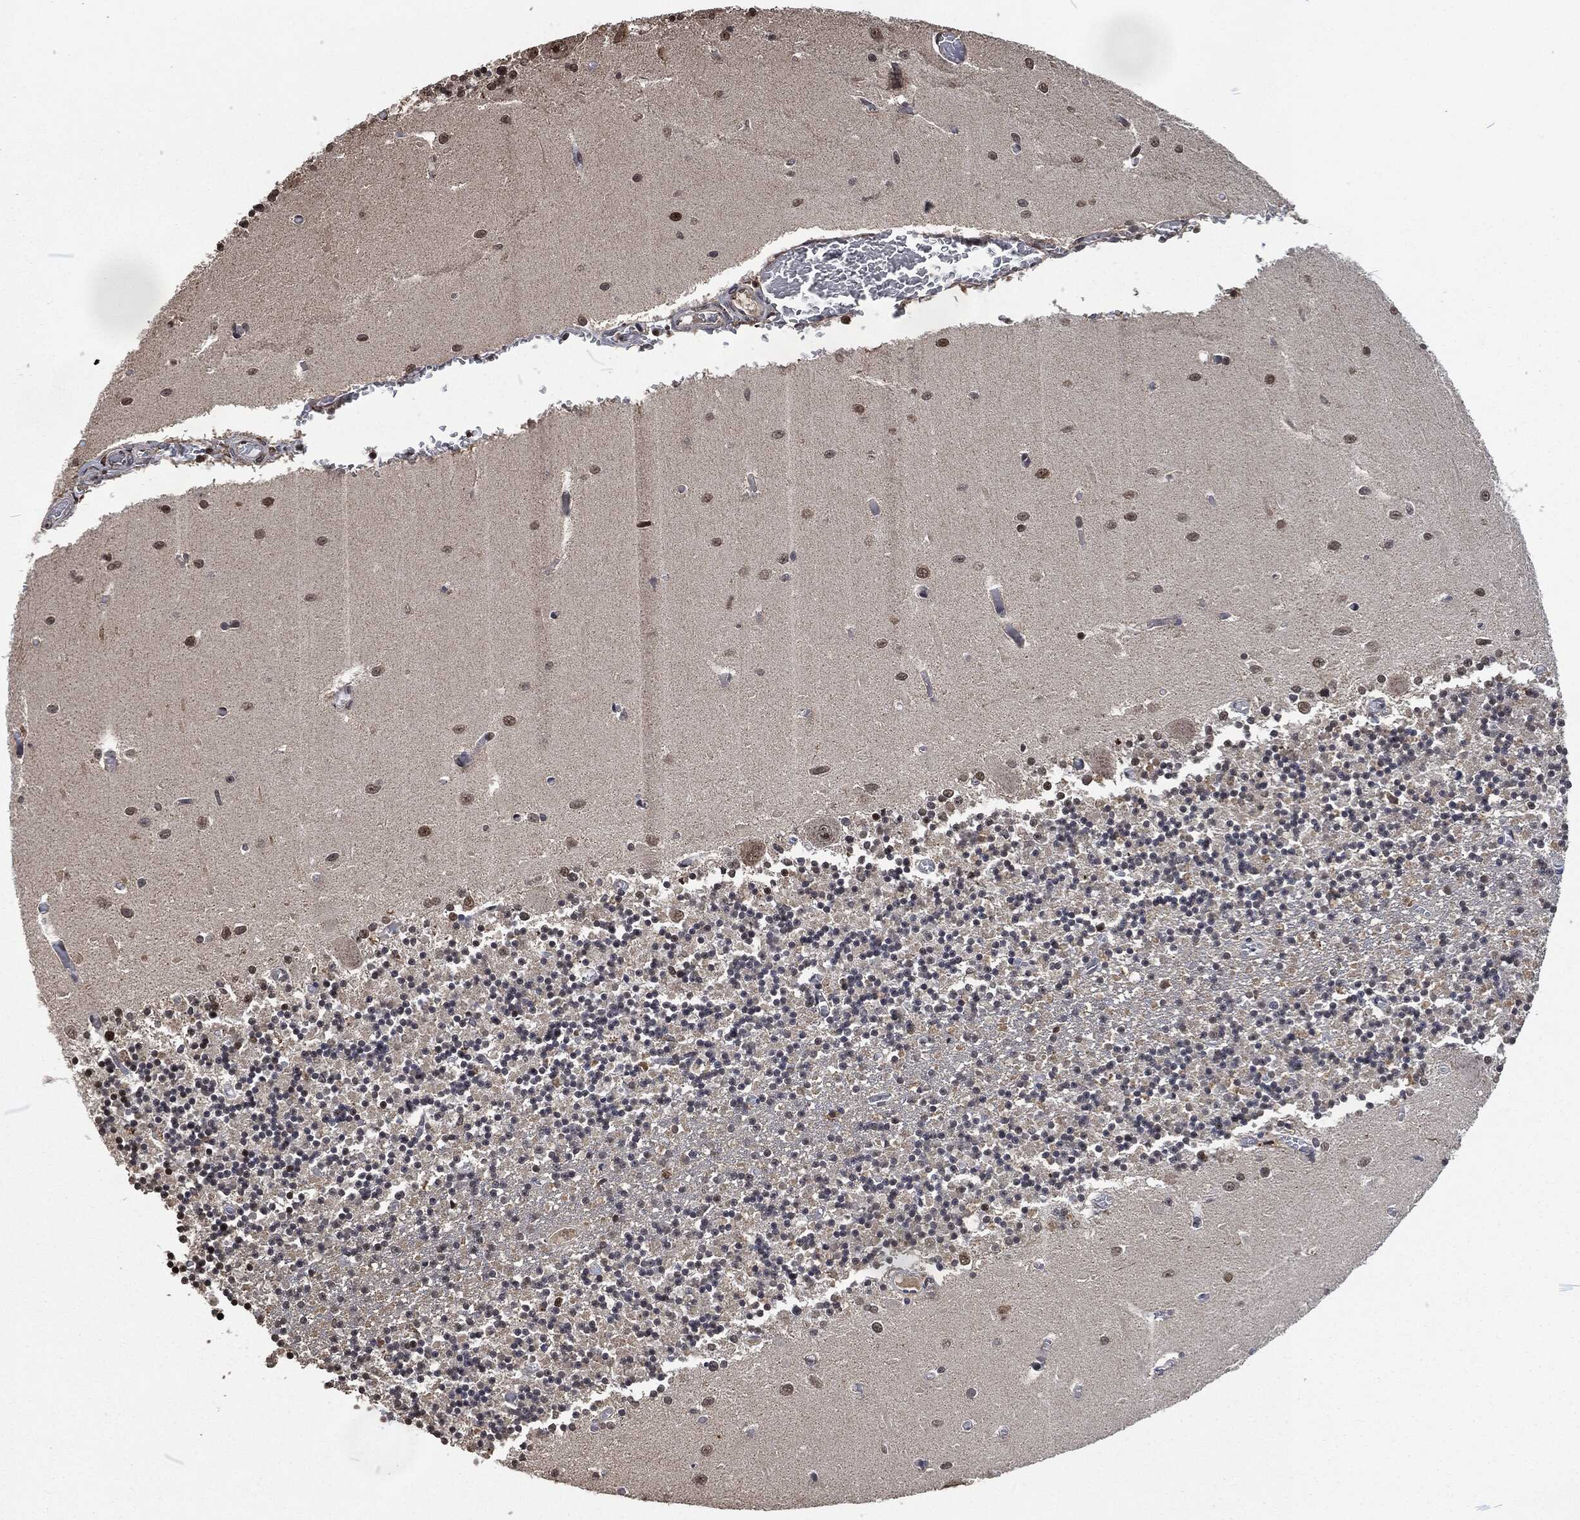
{"staining": {"intensity": "negative", "quantity": "none", "location": "none"}, "tissue": "cerebellum", "cell_type": "Cells in granular layer", "image_type": "normal", "snomed": [{"axis": "morphology", "description": "Normal tissue, NOS"}, {"axis": "topography", "description": "Cerebellum"}], "caption": "This is an immunohistochemistry micrograph of benign cerebellum. There is no staining in cells in granular layer.", "gene": "SNAI1", "patient": {"sex": "female", "age": 64}}